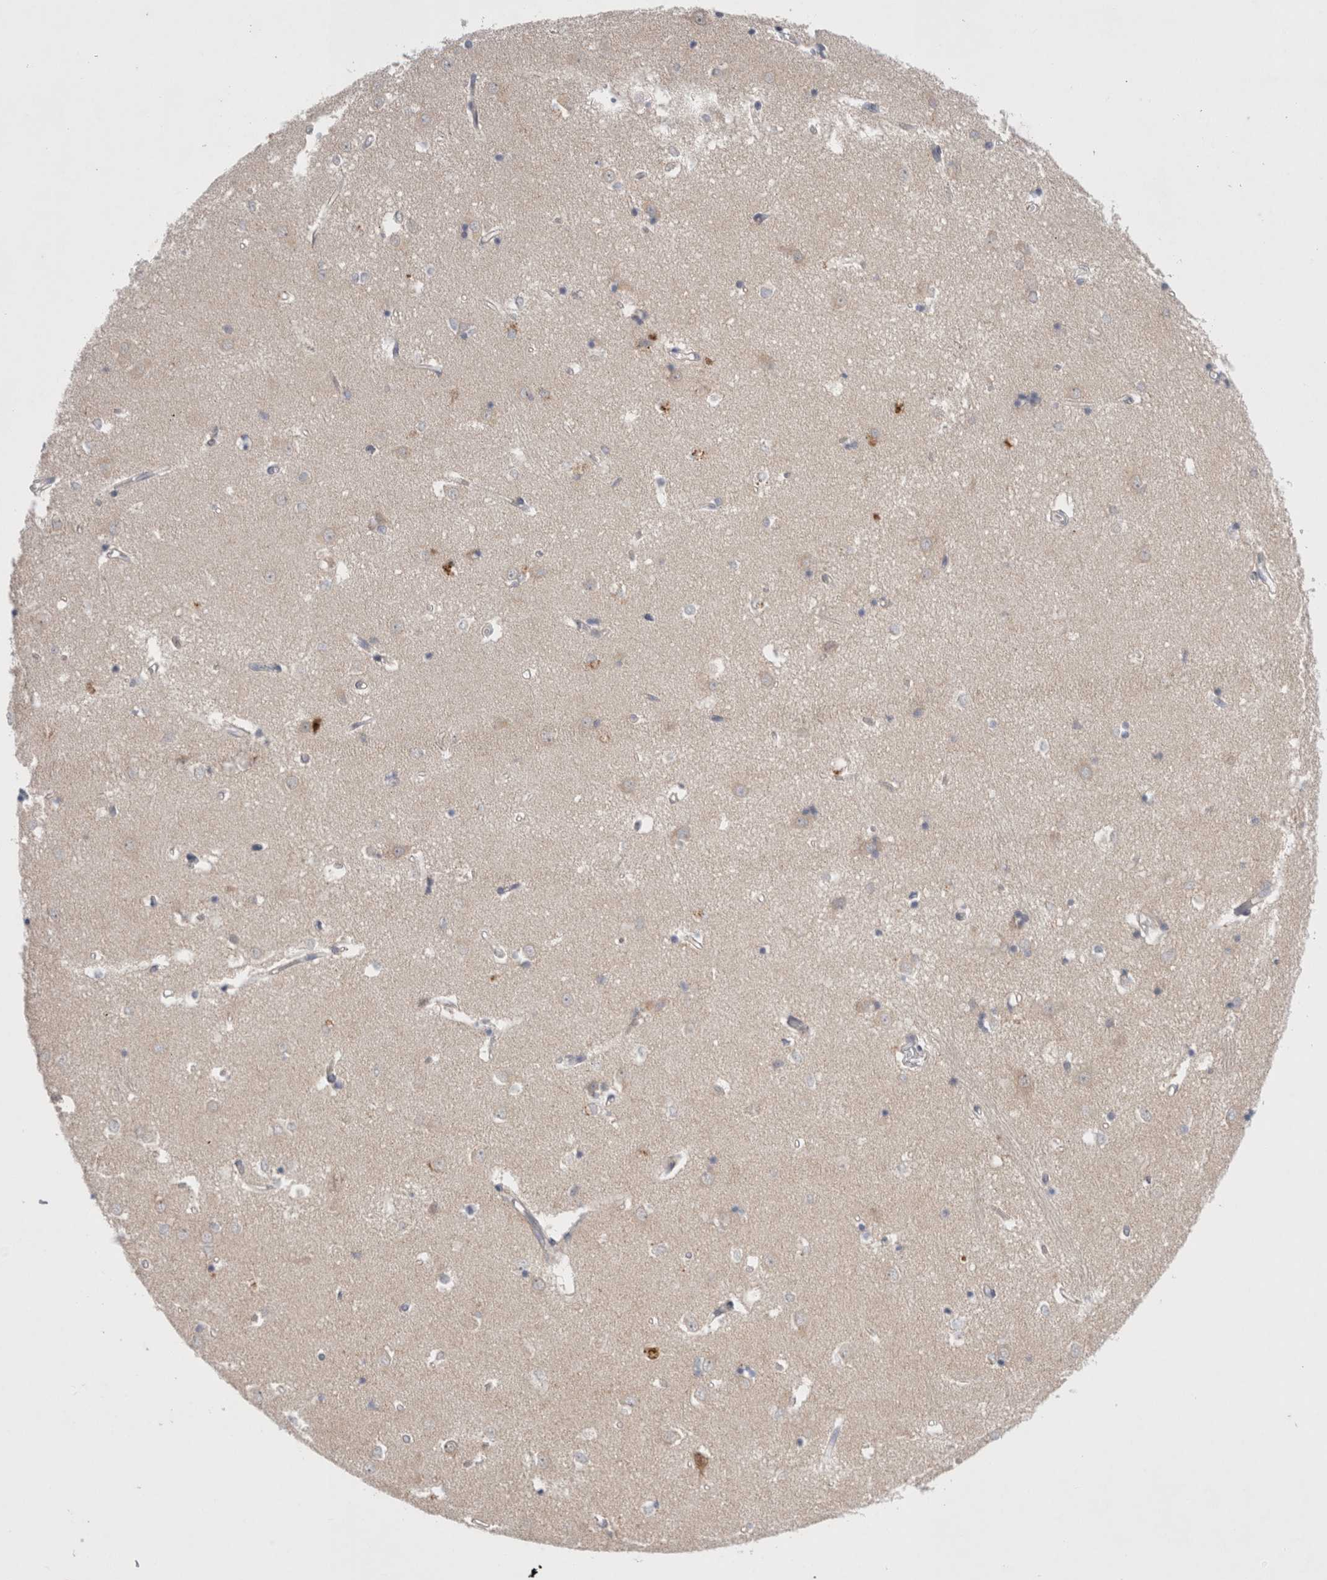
{"staining": {"intensity": "negative", "quantity": "none", "location": "none"}, "tissue": "caudate", "cell_type": "Glial cells", "image_type": "normal", "snomed": [{"axis": "morphology", "description": "Normal tissue, NOS"}, {"axis": "topography", "description": "Lateral ventricle wall"}], "caption": "Protein analysis of benign caudate reveals no significant expression in glial cells. (DAB (3,3'-diaminobenzidine) IHC, high magnification).", "gene": "BICD2", "patient": {"sex": "male", "age": 45}}